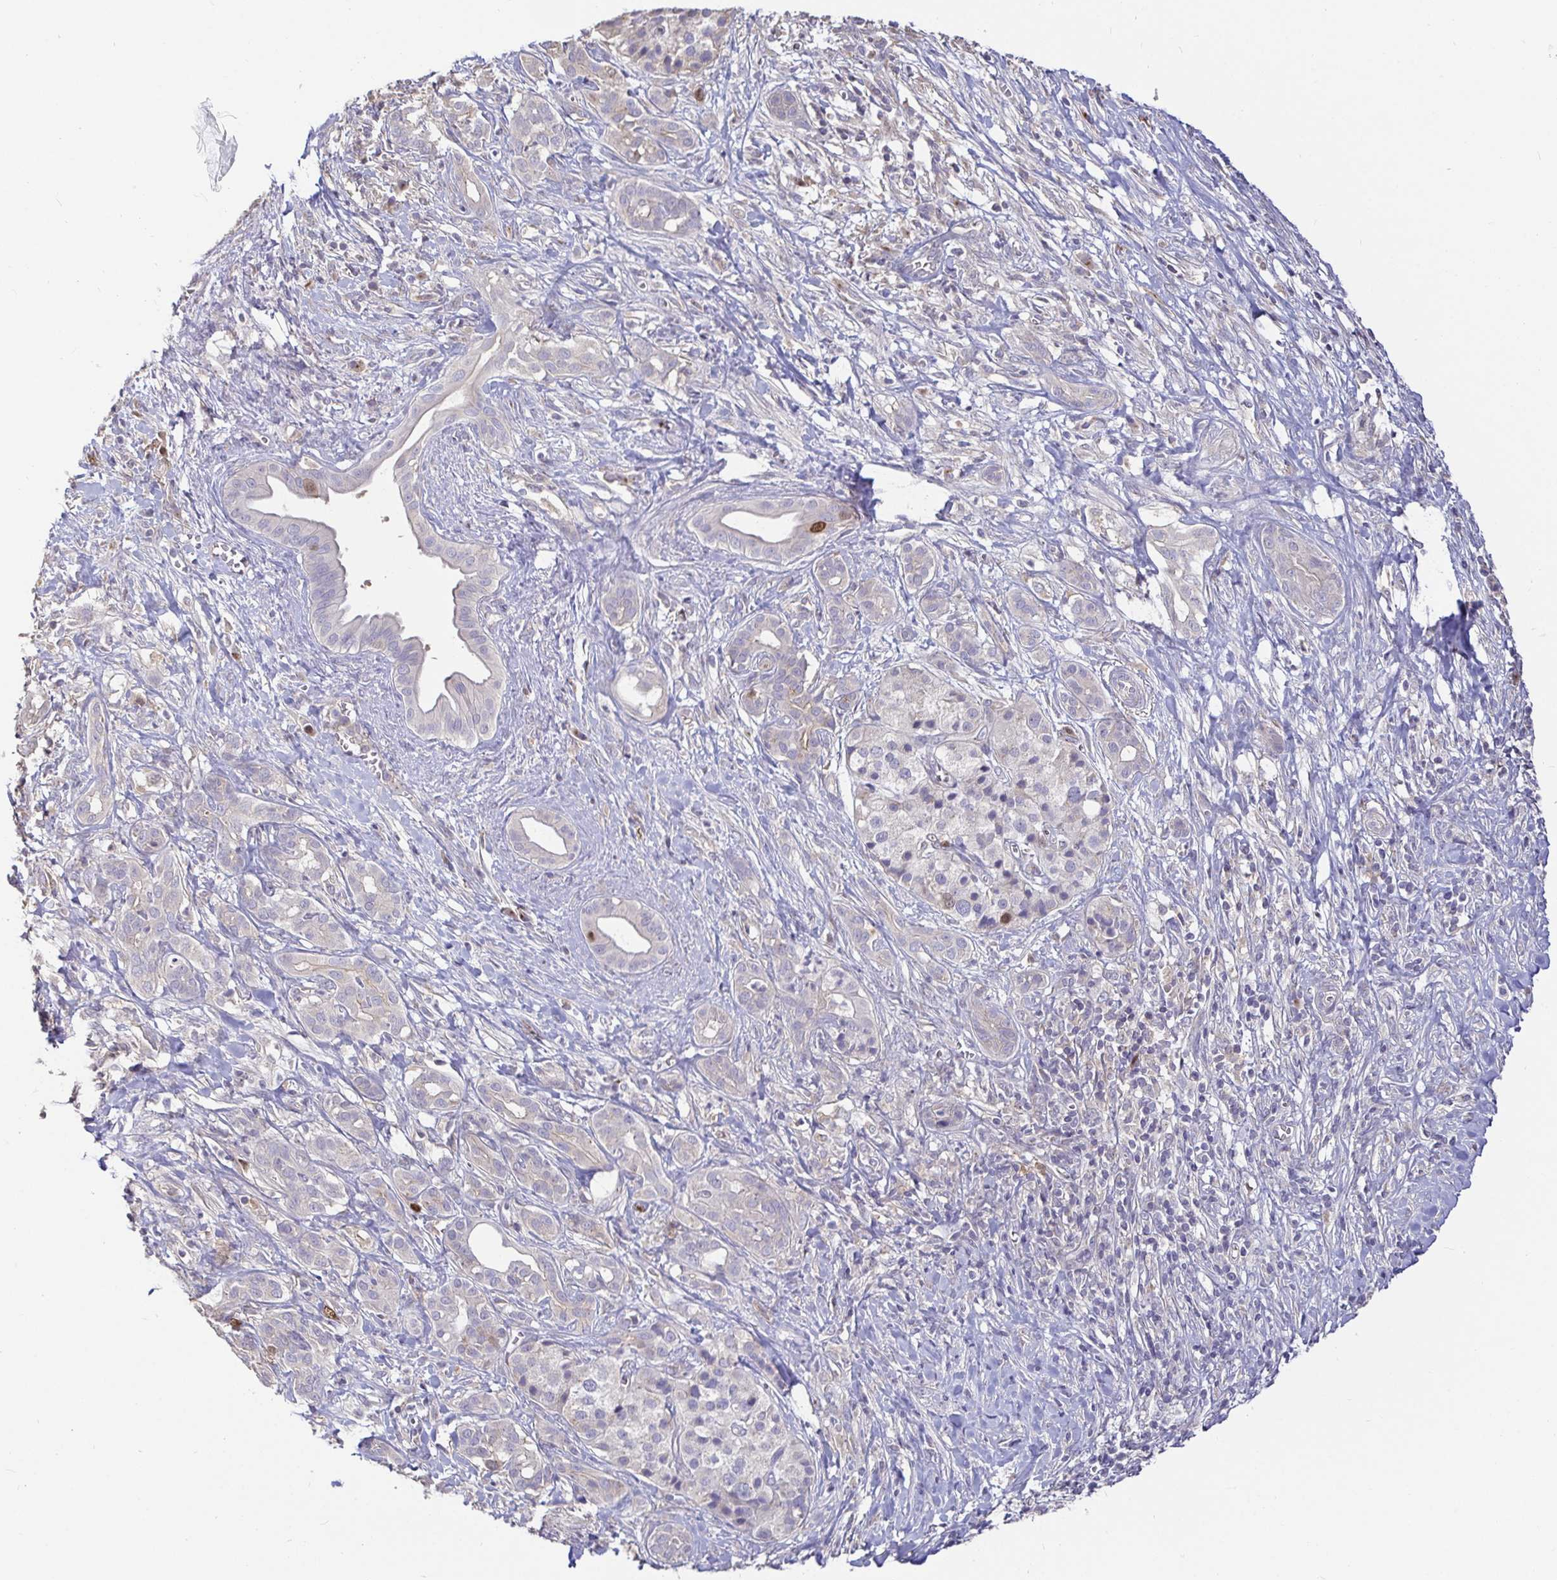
{"staining": {"intensity": "moderate", "quantity": "<25%", "location": "nuclear"}, "tissue": "pancreatic cancer", "cell_type": "Tumor cells", "image_type": "cancer", "snomed": [{"axis": "morphology", "description": "Adenocarcinoma, NOS"}, {"axis": "topography", "description": "Pancreas"}], "caption": "Pancreatic cancer stained with DAB (3,3'-diaminobenzidine) immunohistochemistry (IHC) displays low levels of moderate nuclear staining in about <25% of tumor cells.", "gene": "ANLN", "patient": {"sex": "male", "age": 61}}